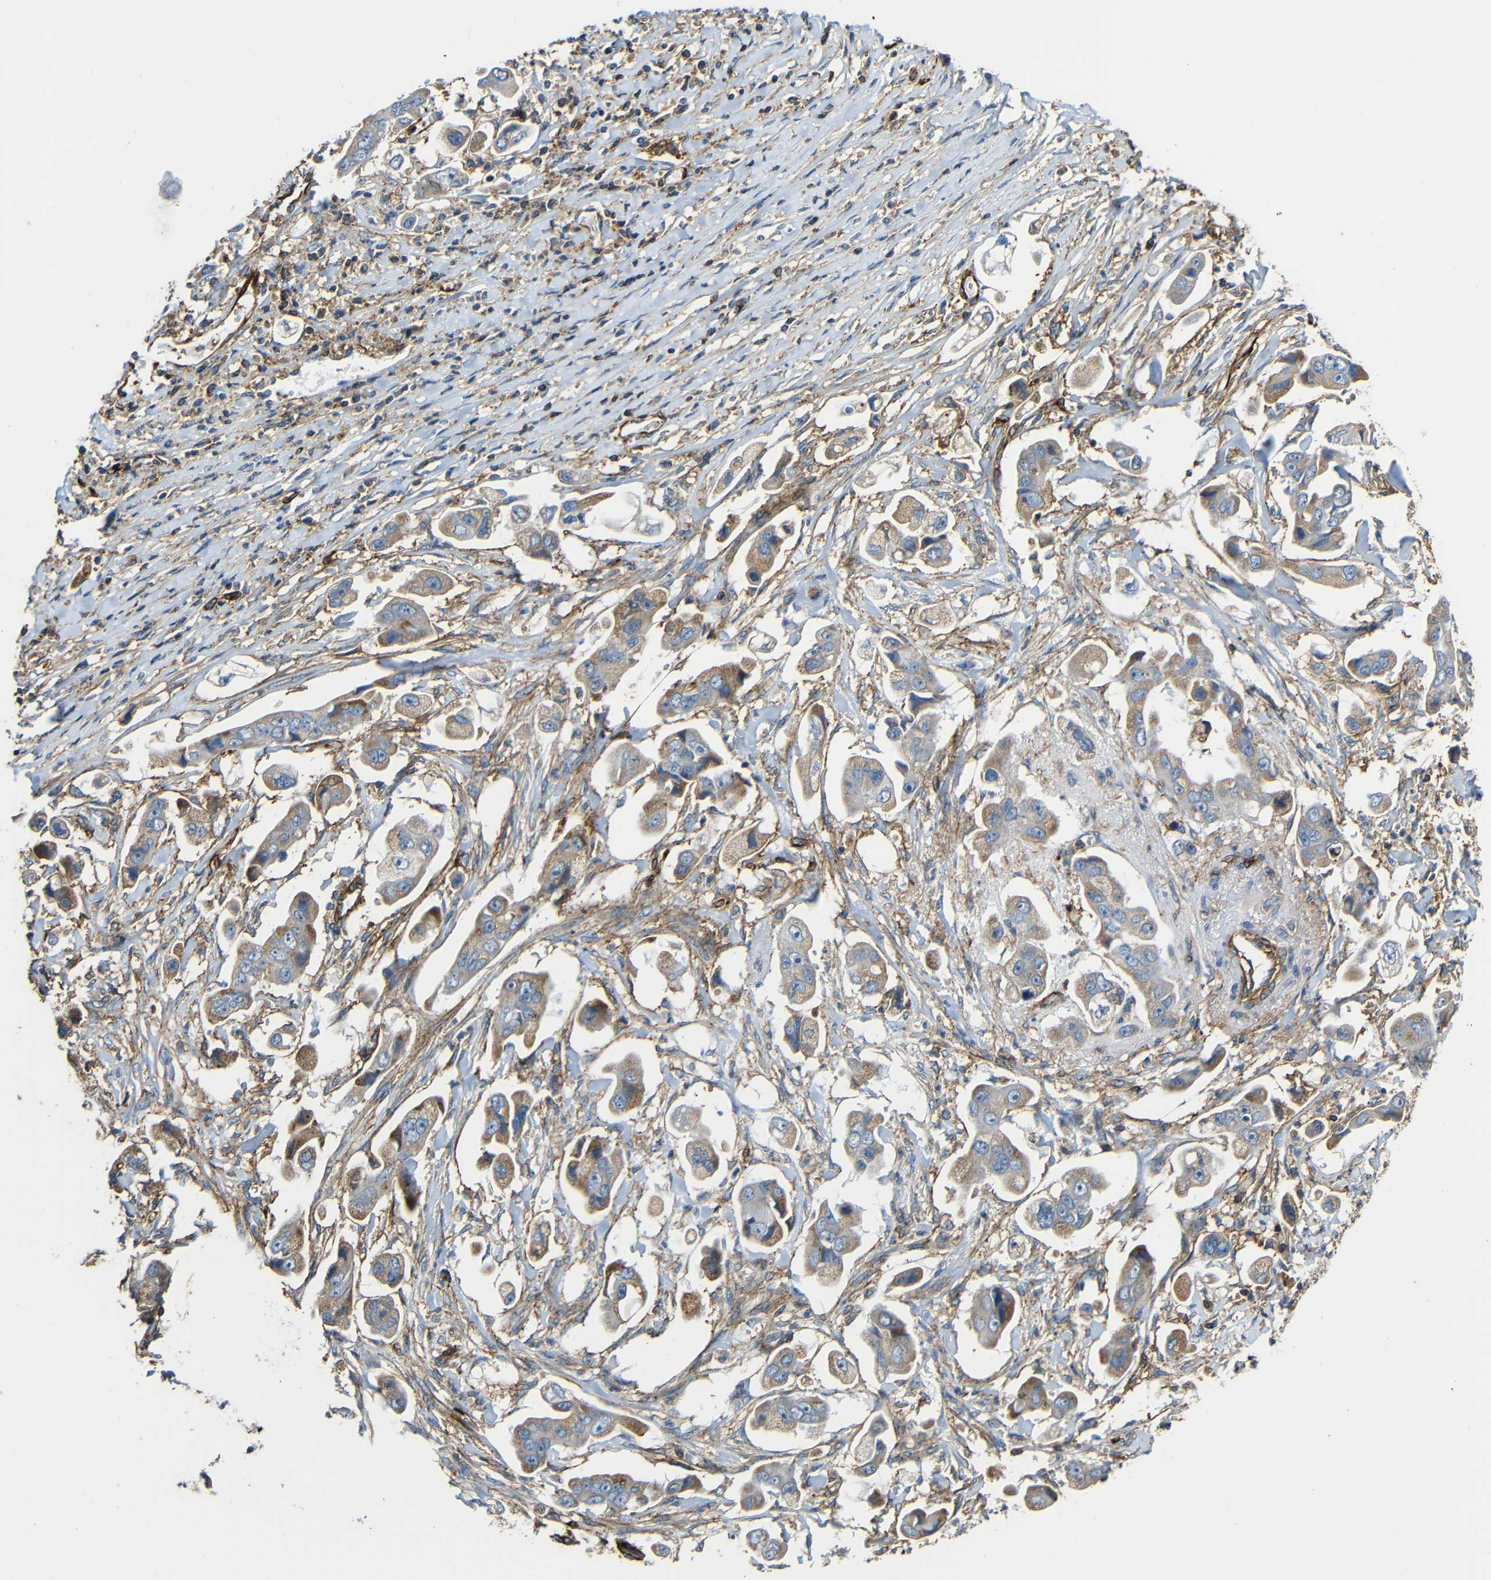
{"staining": {"intensity": "moderate", "quantity": ">75%", "location": "cytoplasmic/membranous"}, "tissue": "stomach cancer", "cell_type": "Tumor cells", "image_type": "cancer", "snomed": [{"axis": "morphology", "description": "Adenocarcinoma, NOS"}, {"axis": "topography", "description": "Stomach"}], "caption": "An image of stomach cancer (adenocarcinoma) stained for a protein reveals moderate cytoplasmic/membranous brown staining in tumor cells. Using DAB (3,3'-diaminobenzidine) (brown) and hematoxylin (blue) stains, captured at high magnification using brightfield microscopy.", "gene": "IGSF10", "patient": {"sex": "male", "age": 62}}